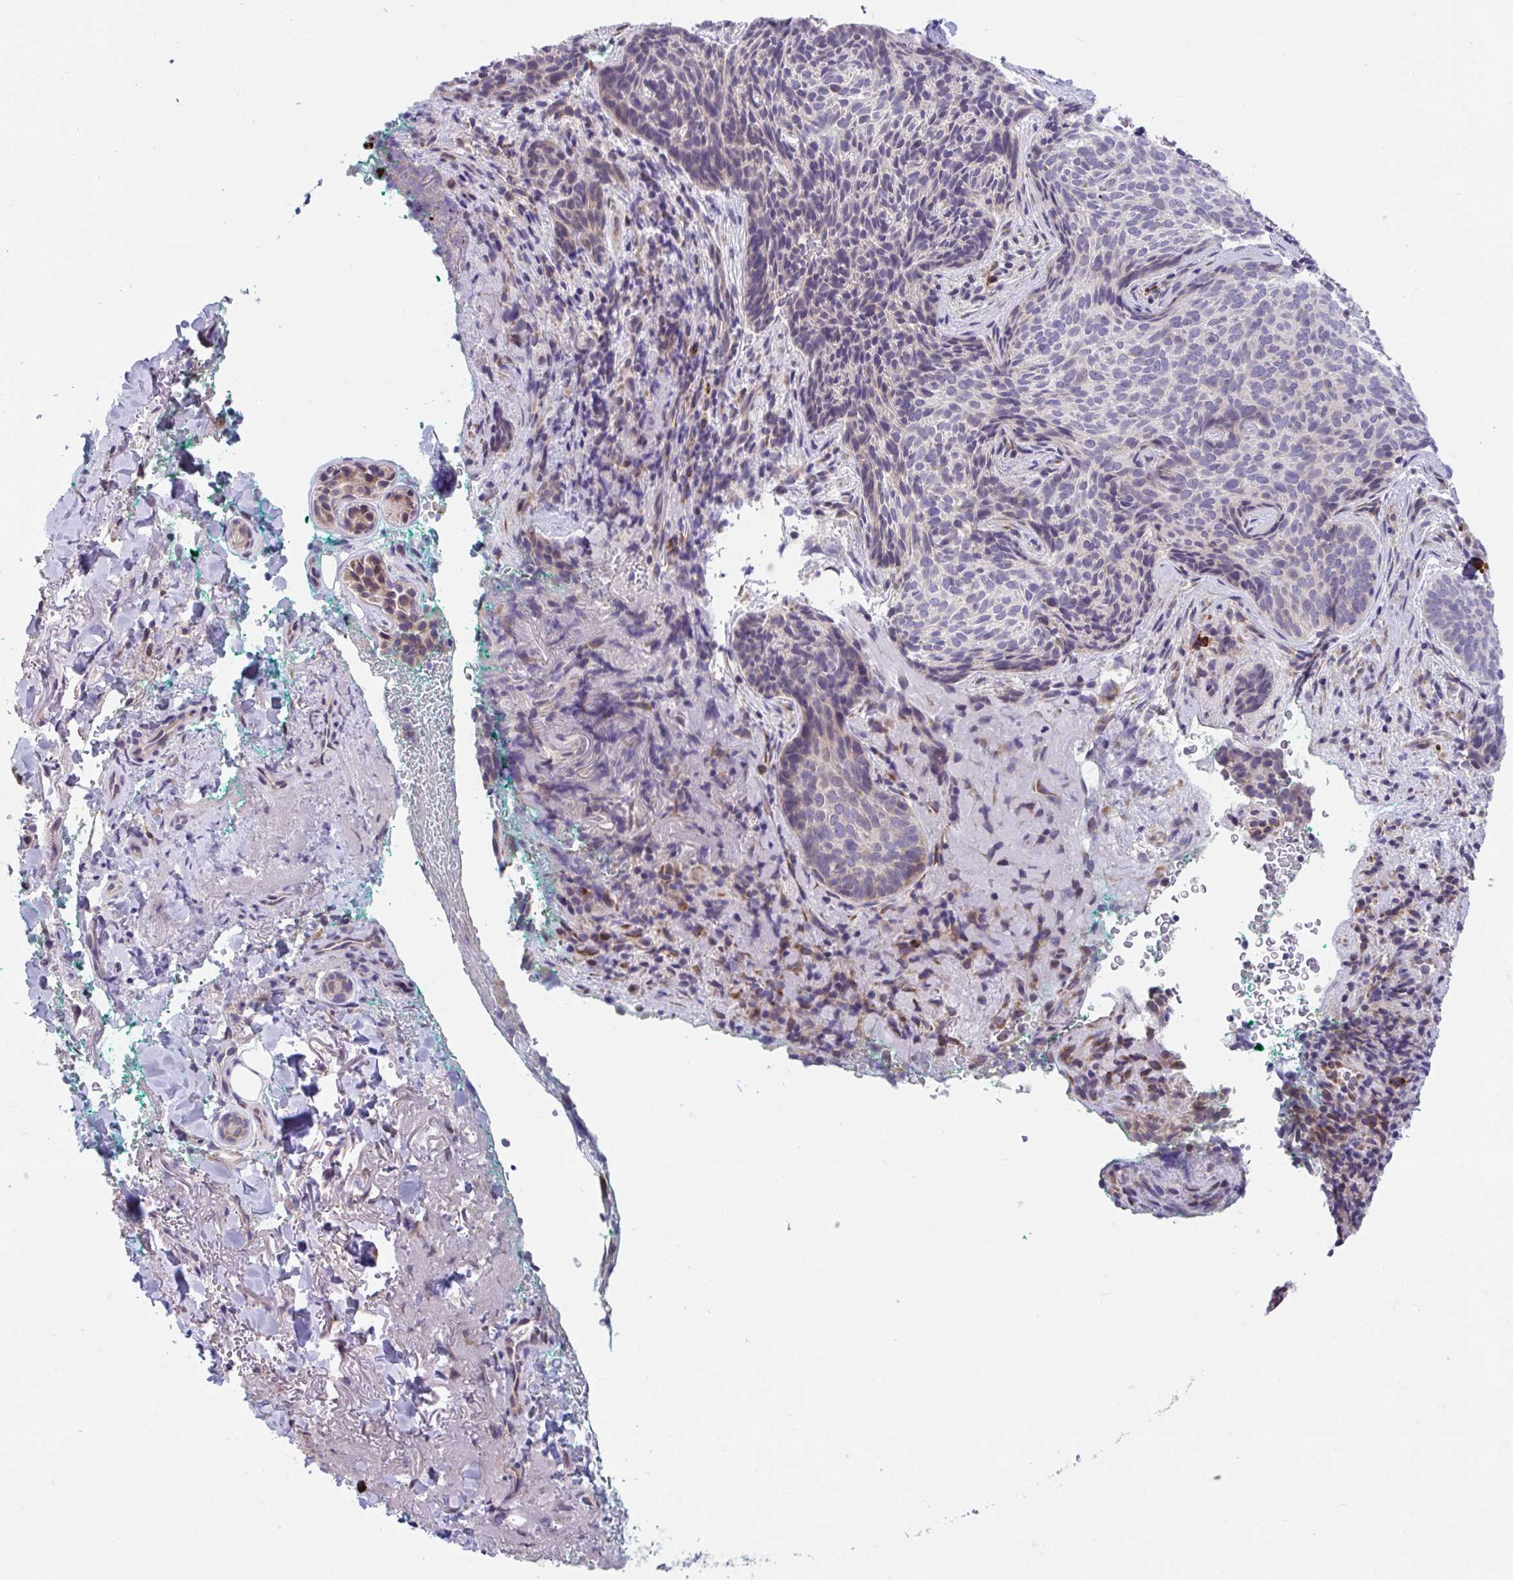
{"staining": {"intensity": "weak", "quantity": "<25%", "location": "cytoplasmic/membranous"}, "tissue": "skin cancer", "cell_type": "Tumor cells", "image_type": "cancer", "snomed": [{"axis": "morphology", "description": "Basal cell carcinoma"}, {"axis": "topography", "description": "Skin"}, {"axis": "topography", "description": "Skin of head"}], "caption": "A high-resolution photomicrograph shows immunohistochemistry staining of basal cell carcinoma (skin), which demonstrates no significant positivity in tumor cells.", "gene": "SUSD4", "patient": {"sex": "female", "age": 92}}